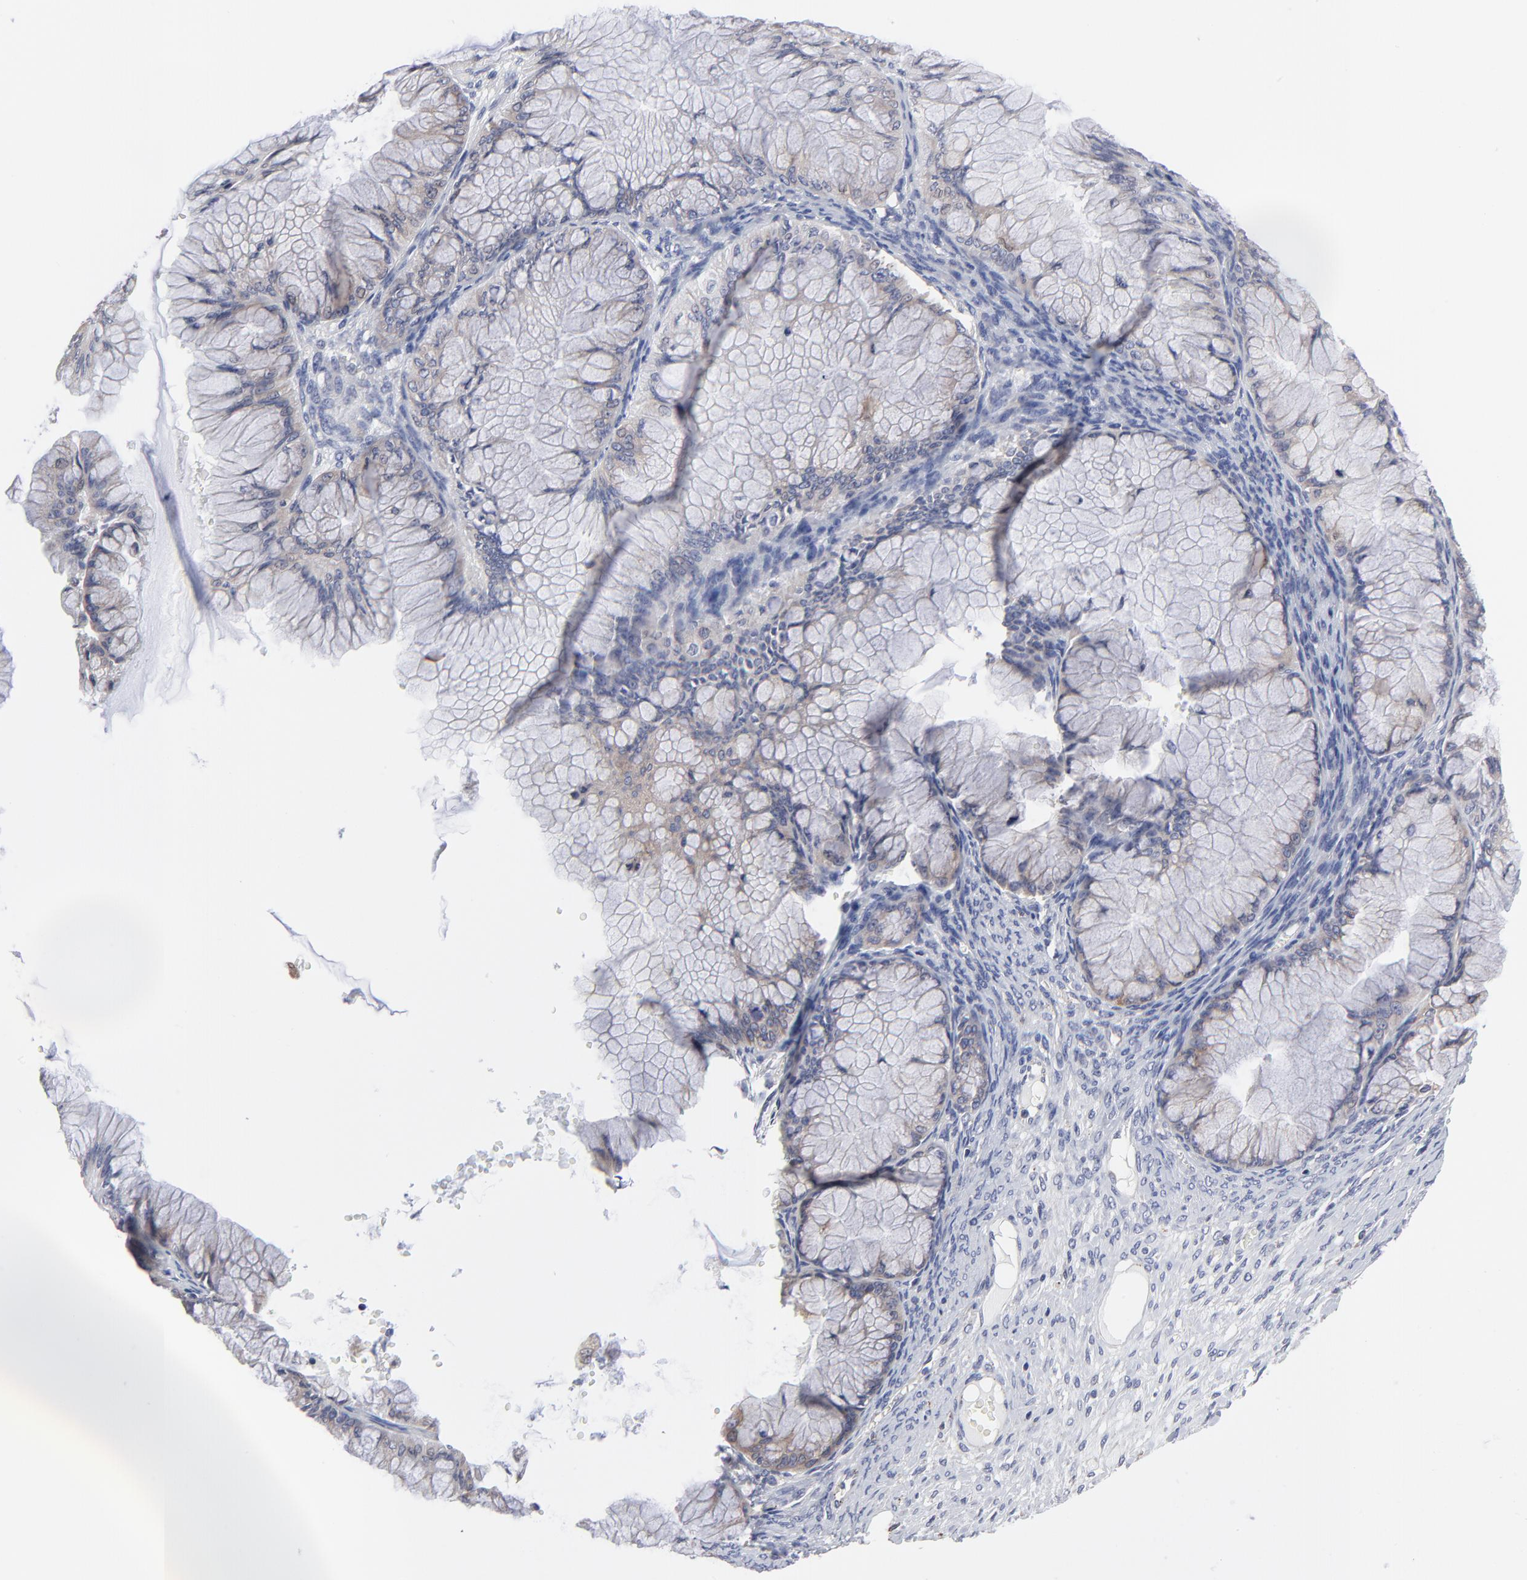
{"staining": {"intensity": "weak", "quantity": ">75%", "location": "cytoplasmic/membranous"}, "tissue": "ovarian cancer", "cell_type": "Tumor cells", "image_type": "cancer", "snomed": [{"axis": "morphology", "description": "Cystadenocarcinoma, mucinous, NOS"}, {"axis": "topography", "description": "Ovary"}], "caption": "Immunohistochemistry image of human ovarian cancer stained for a protein (brown), which demonstrates low levels of weak cytoplasmic/membranous positivity in approximately >75% of tumor cells.", "gene": "TRIM22", "patient": {"sex": "female", "age": 63}}